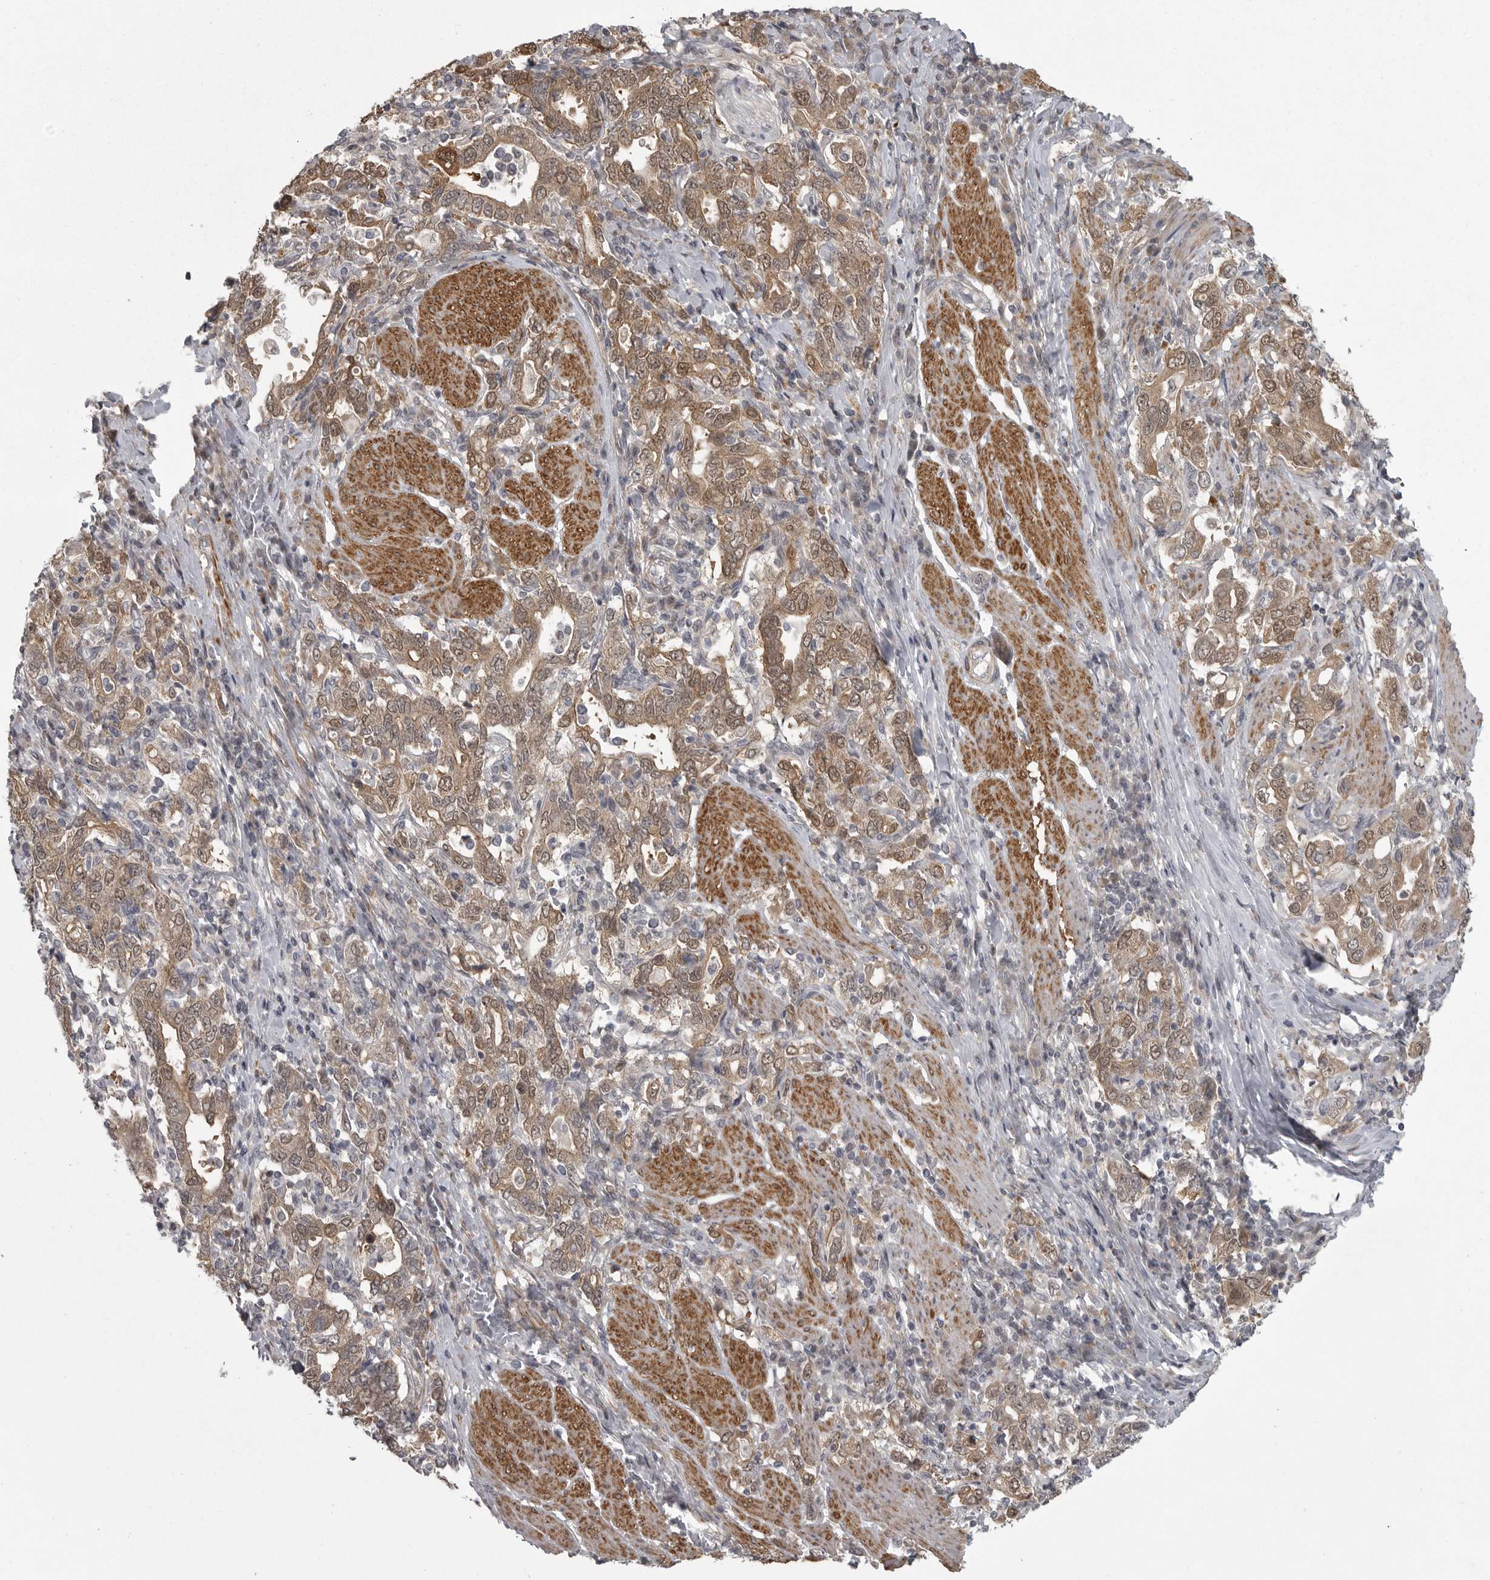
{"staining": {"intensity": "weak", "quantity": ">75%", "location": "cytoplasmic/membranous,nuclear"}, "tissue": "stomach cancer", "cell_type": "Tumor cells", "image_type": "cancer", "snomed": [{"axis": "morphology", "description": "Adenocarcinoma, NOS"}, {"axis": "topography", "description": "Stomach, upper"}], "caption": "This histopathology image exhibits immunohistochemistry staining of adenocarcinoma (stomach), with low weak cytoplasmic/membranous and nuclear expression in about >75% of tumor cells.", "gene": "PPP1R9A", "patient": {"sex": "male", "age": 62}}